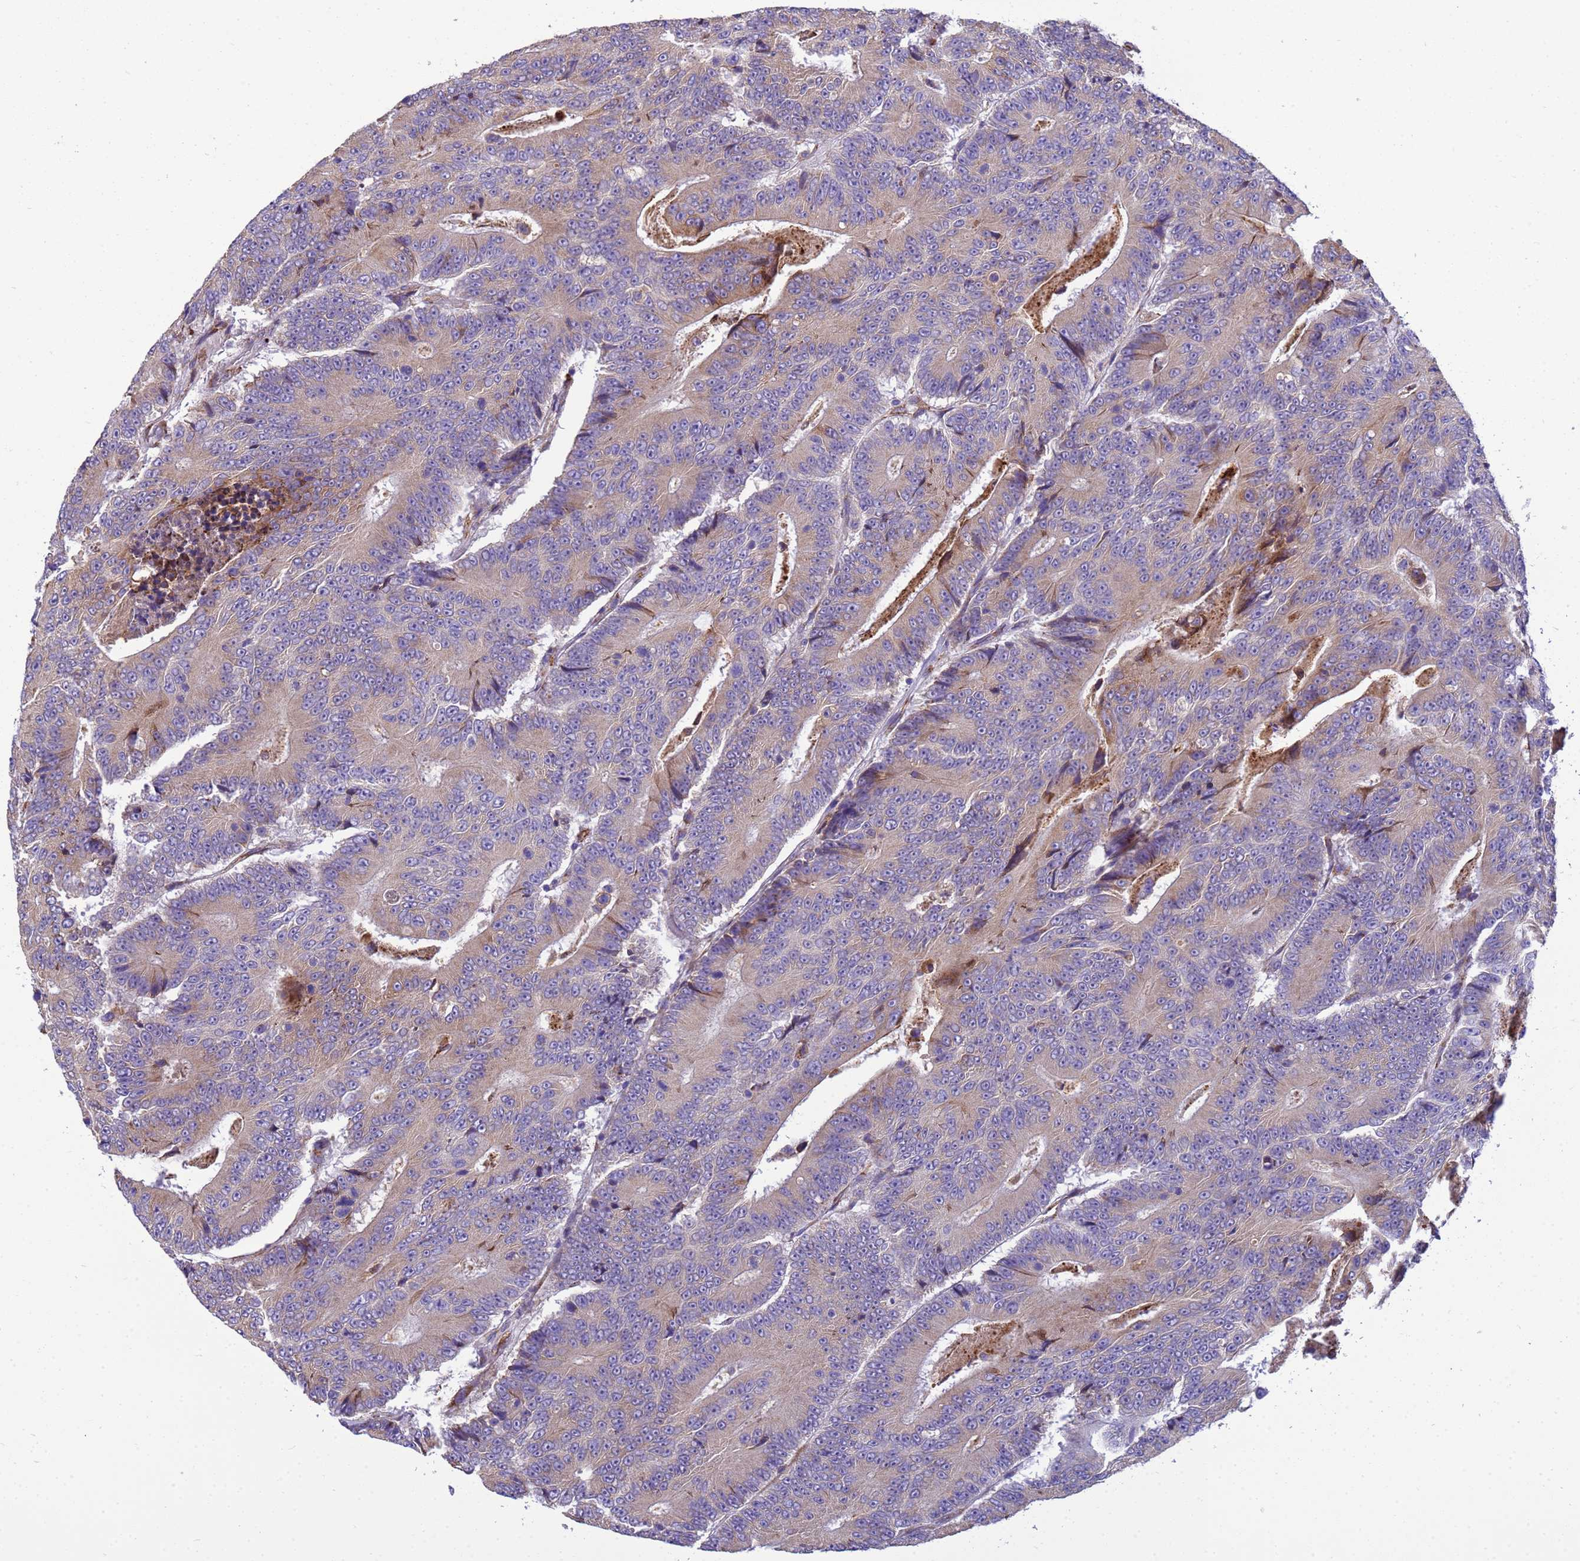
{"staining": {"intensity": "weak", "quantity": ">75%", "location": "cytoplasmic/membranous"}, "tissue": "colorectal cancer", "cell_type": "Tumor cells", "image_type": "cancer", "snomed": [{"axis": "morphology", "description": "Adenocarcinoma, NOS"}, {"axis": "topography", "description": "Colon"}], "caption": "The immunohistochemical stain highlights weak cytoplasmic/membranous staining in tumor cells of colorectal cancer tissue. The staining was performed using DAB (3,3'-diaminobenzidine), with brown indicating positive protein expression. Nuclei are stained blue with hematoxylin.", "gene": "THAP5", "patient": {"sex": "male", "age": 83}}